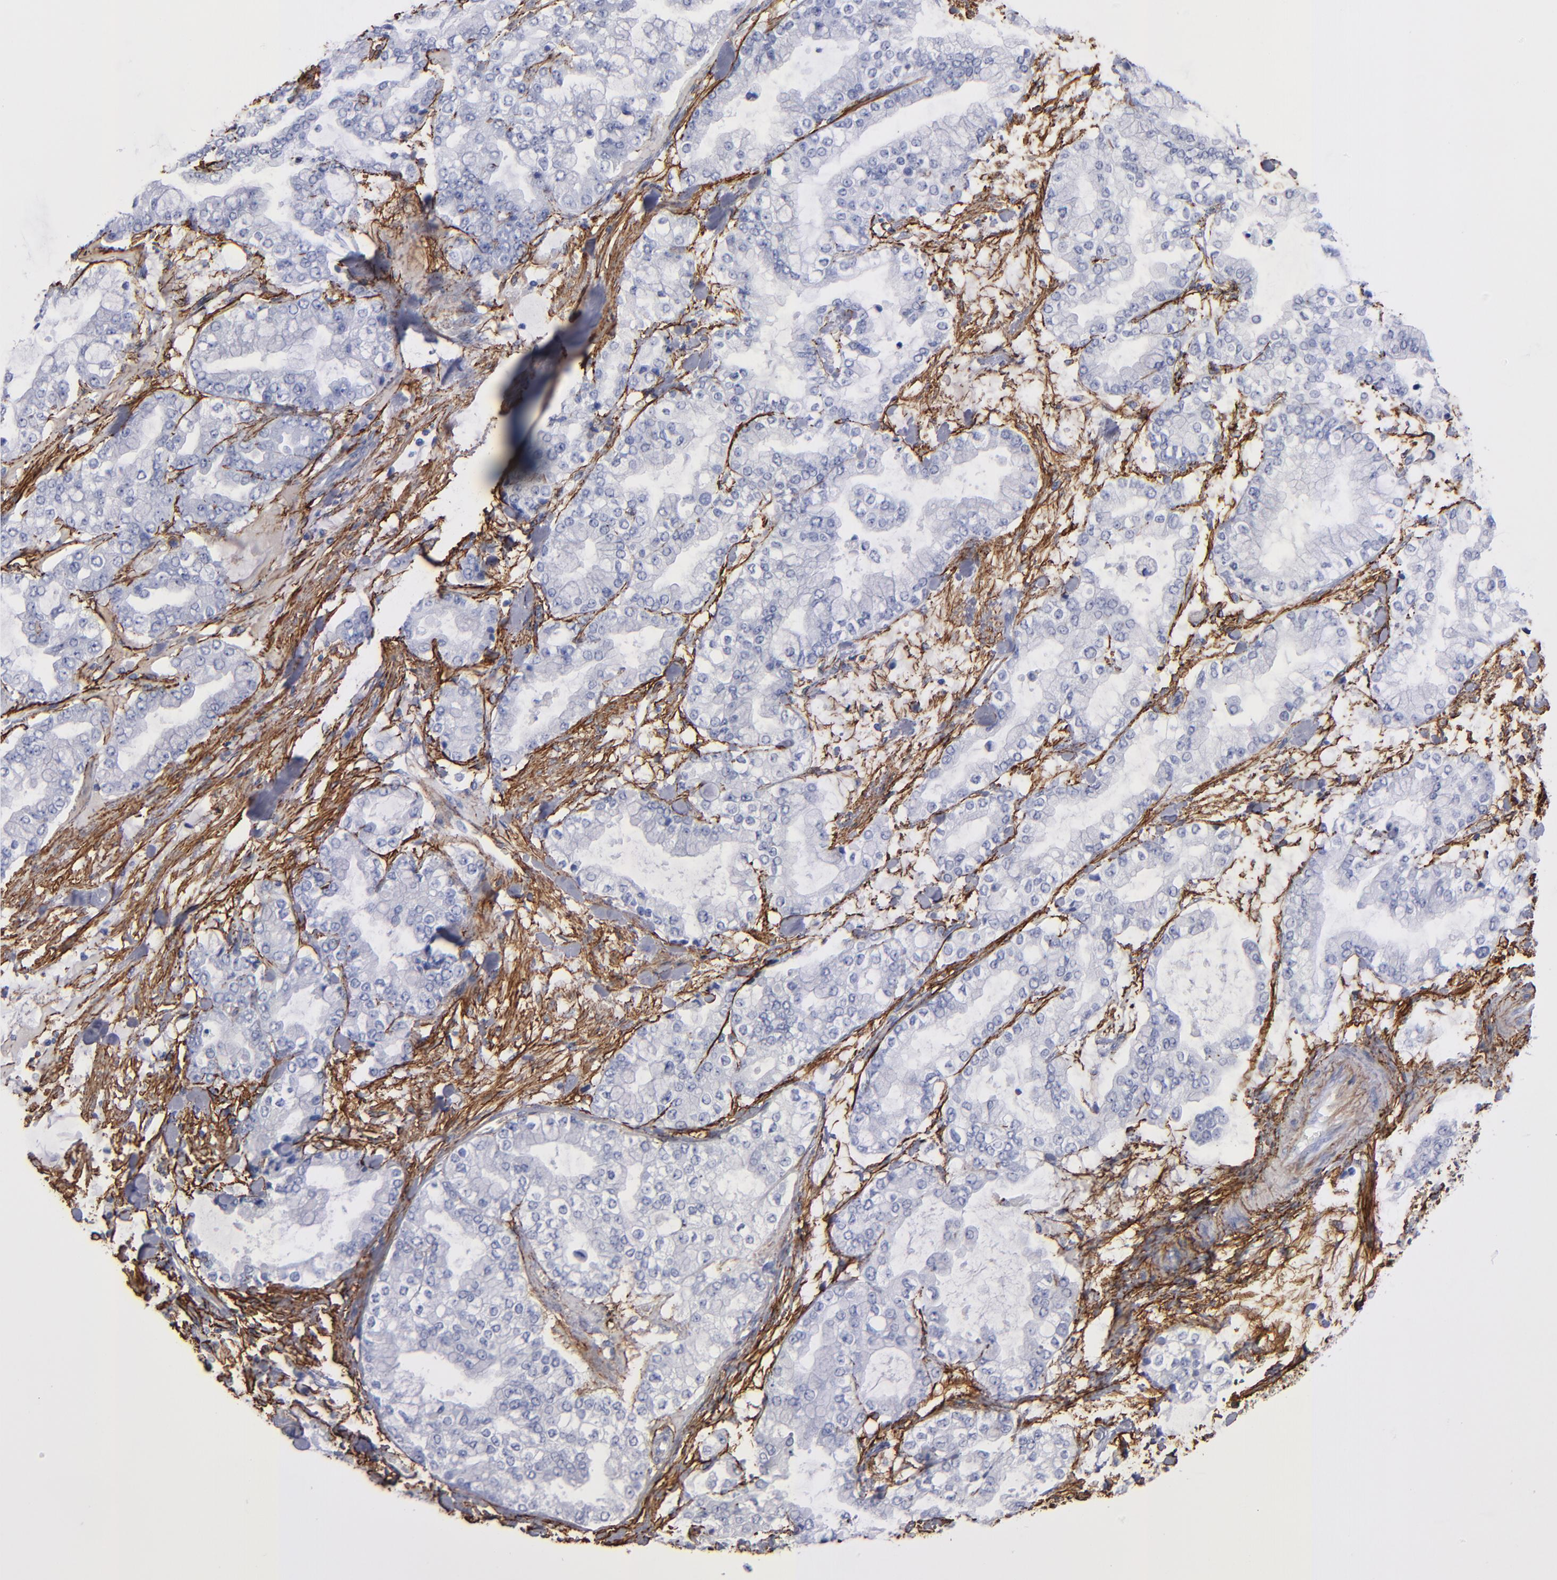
{"staining": {"intensity": "negative", "quantity": "none", "location": "none"}, "tissue": "stomach cancer", "cell_type": "Tumor cells", "image_type": "cancer", "snomed": [{"axis": "morphology", "description": "Normal tissue, NOS"}, {"axis": "morphology", "description": "Adenocarcinoma, NOS"}, {"axis": "topography", "description": "Stomach, upper"}, {"axis": "topography", "description": "Stomach"}], "caption": "The photomicrograph exhibits no staining of tumor cells in stomach adenocarcinoma. (DAB (3,3'-diaminobenzidine) immunohistochemistry visualized using brightfield microscopy, high magnification).", "gene": "EMILIN1", "patient": {"sex": "male", "age": 76}}